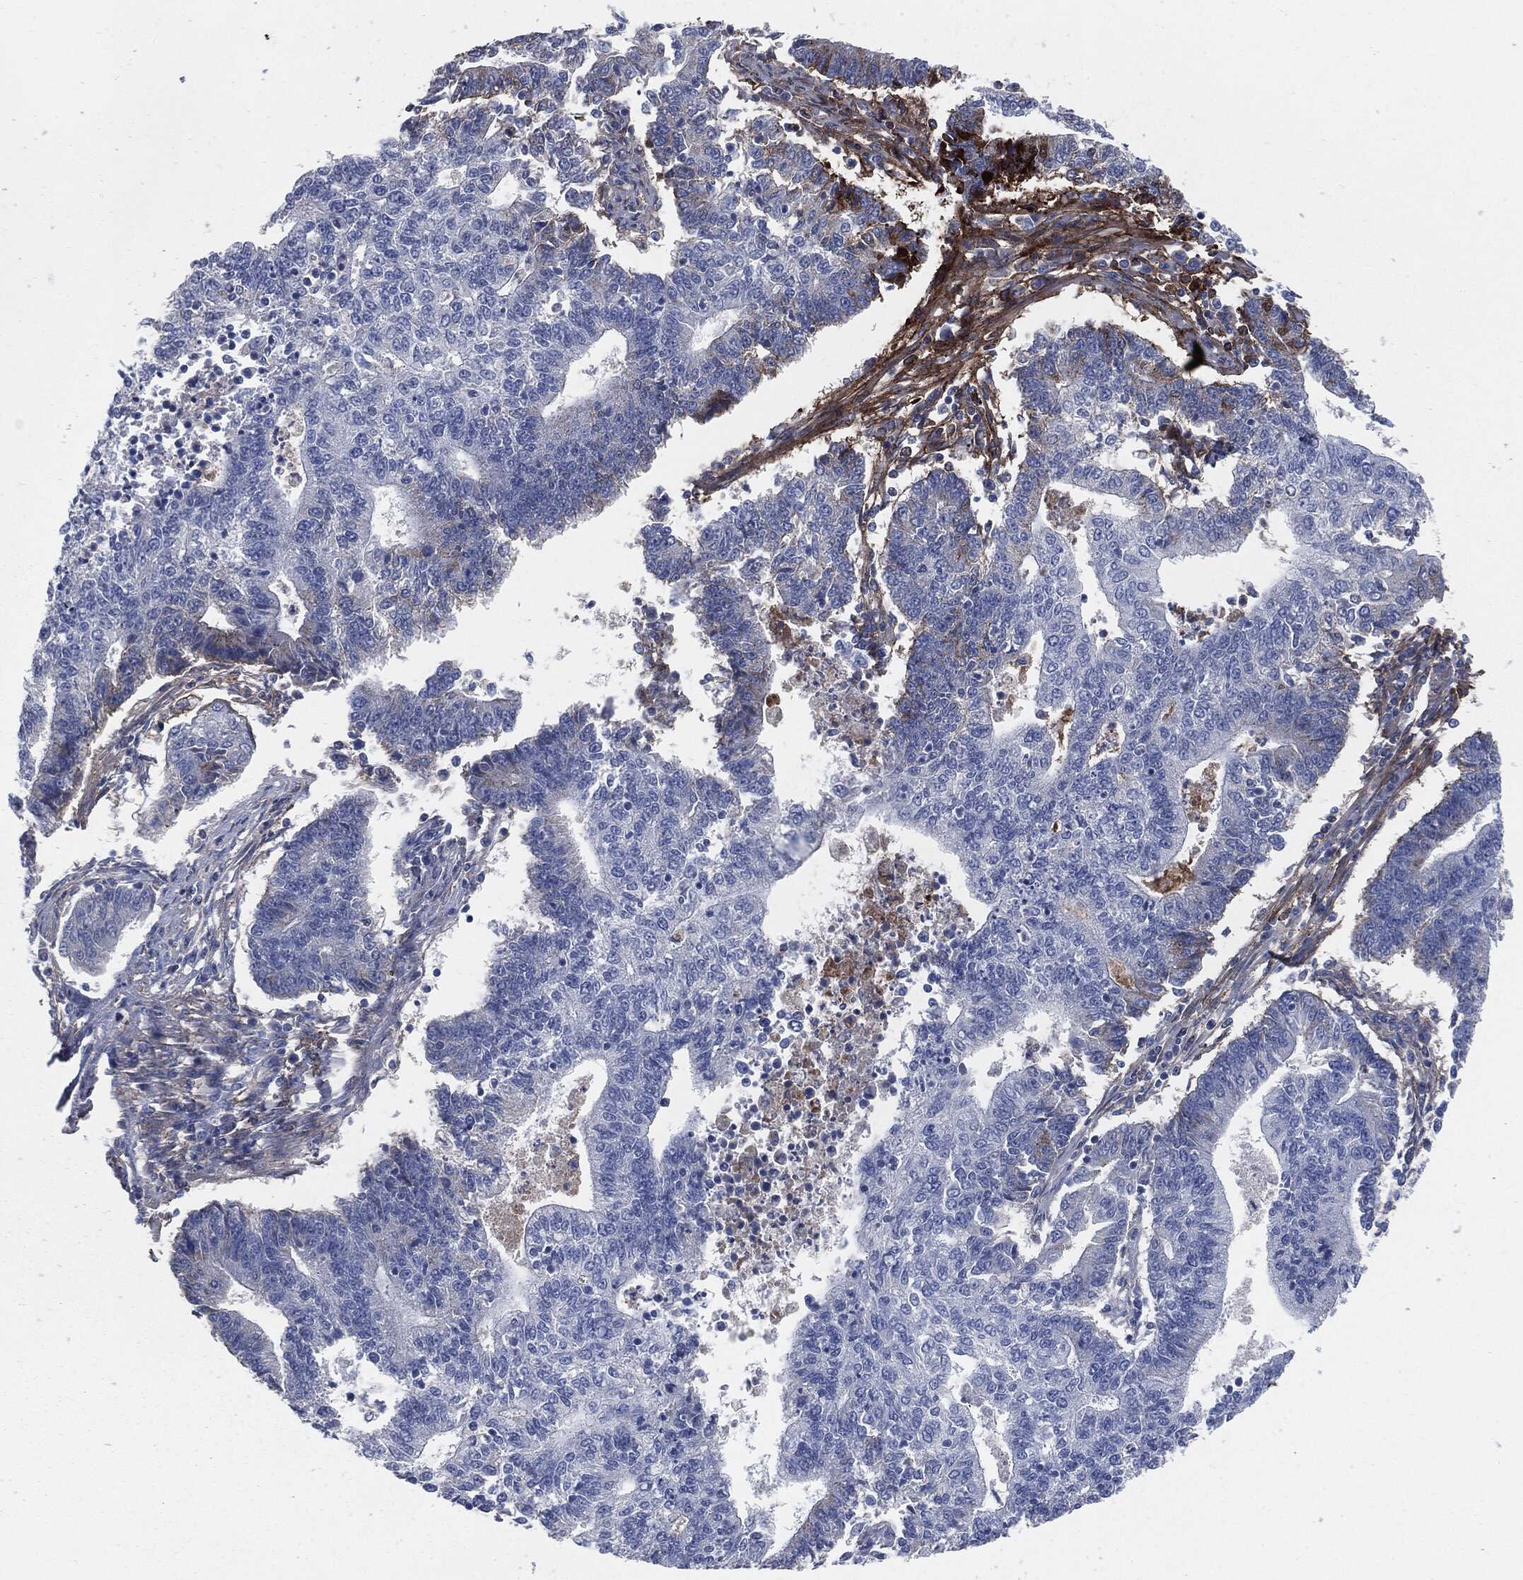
{"staining": {"intensity": "strong", "quantity": "<25%", "location": "cytoplasmic/membranous"}, "tissue": "endometrial cancer", "cell_type": "Tumor cells", "image_type": "cancer", "snomed": [{"axis": "morphology", "description": "Adenocarcinoma, NOS"}, {"axis": "topography", "description": "Uterus"}, {"axis": "topography", "description": "Endometrium"}], "caption": "Adenocarcinoma (endometrial) stained for a protein exhibits strong cytoplasmic/membranous positivity in tumor cells.", "gene": "APOB", "patient": {"sex": "female", "age": 54}}